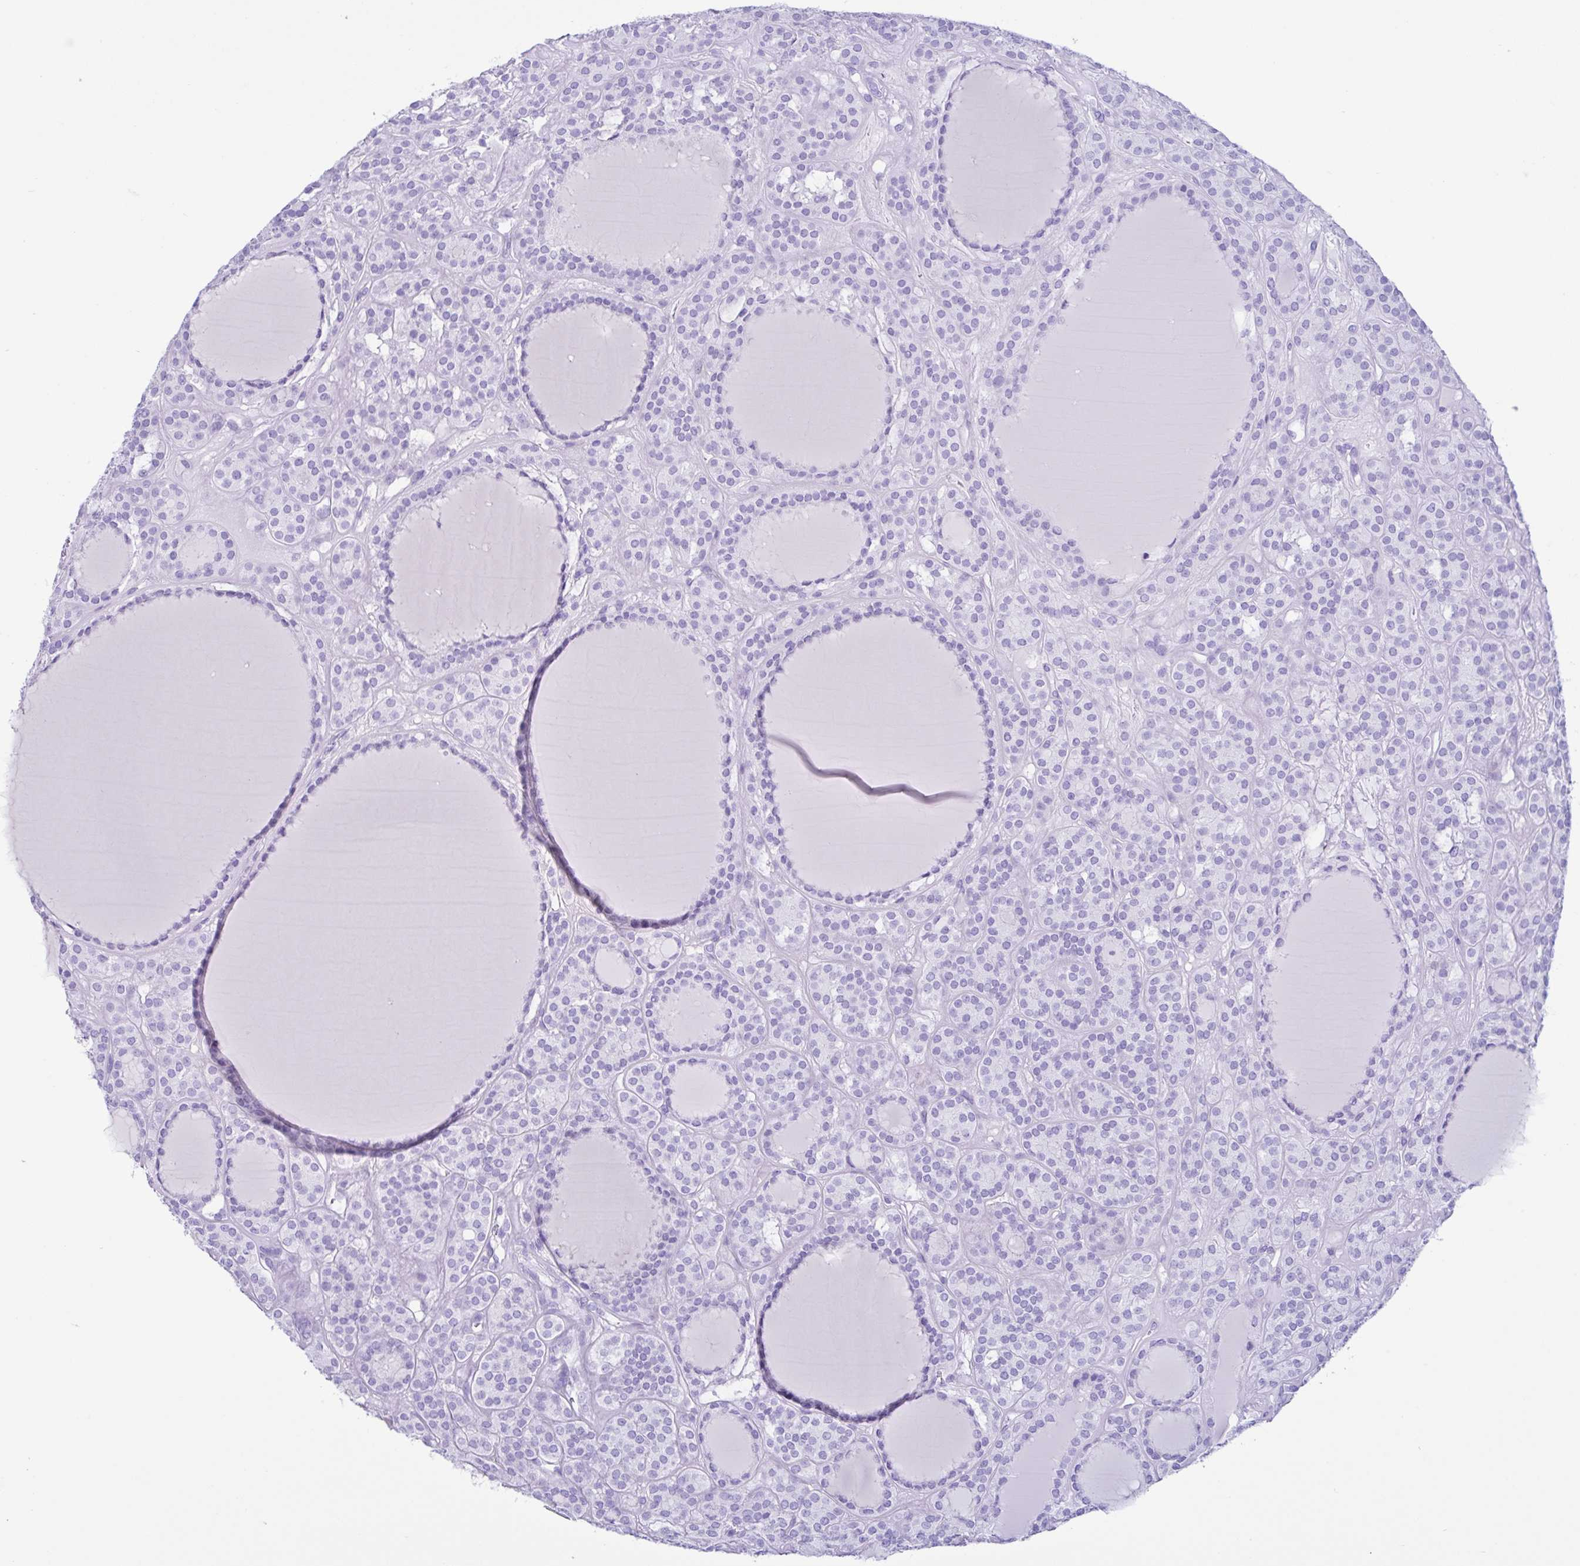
{"staining": {"intensity": "negative", "quantity": "none", "location": "none"}, "tissue": "thyroid cancer", "cell_type": "Tumor cells", "image_type": "cancer", "snomed": [{"axis": "morphology", "description": "Follicular adenoma carcinoma, NOS"}, {"axis": "topography", "description": "Thyroid gland"}], "caption": "IHC image of neoplastic tissue: thyroid cancer stained with DAB exhibits no significant protein staining in tumor cells. (Immunohistochemistry, brightfield microscopy, high magnification).", "gene": "PIGF", "patient": {"sex": "female", "age": 63}}